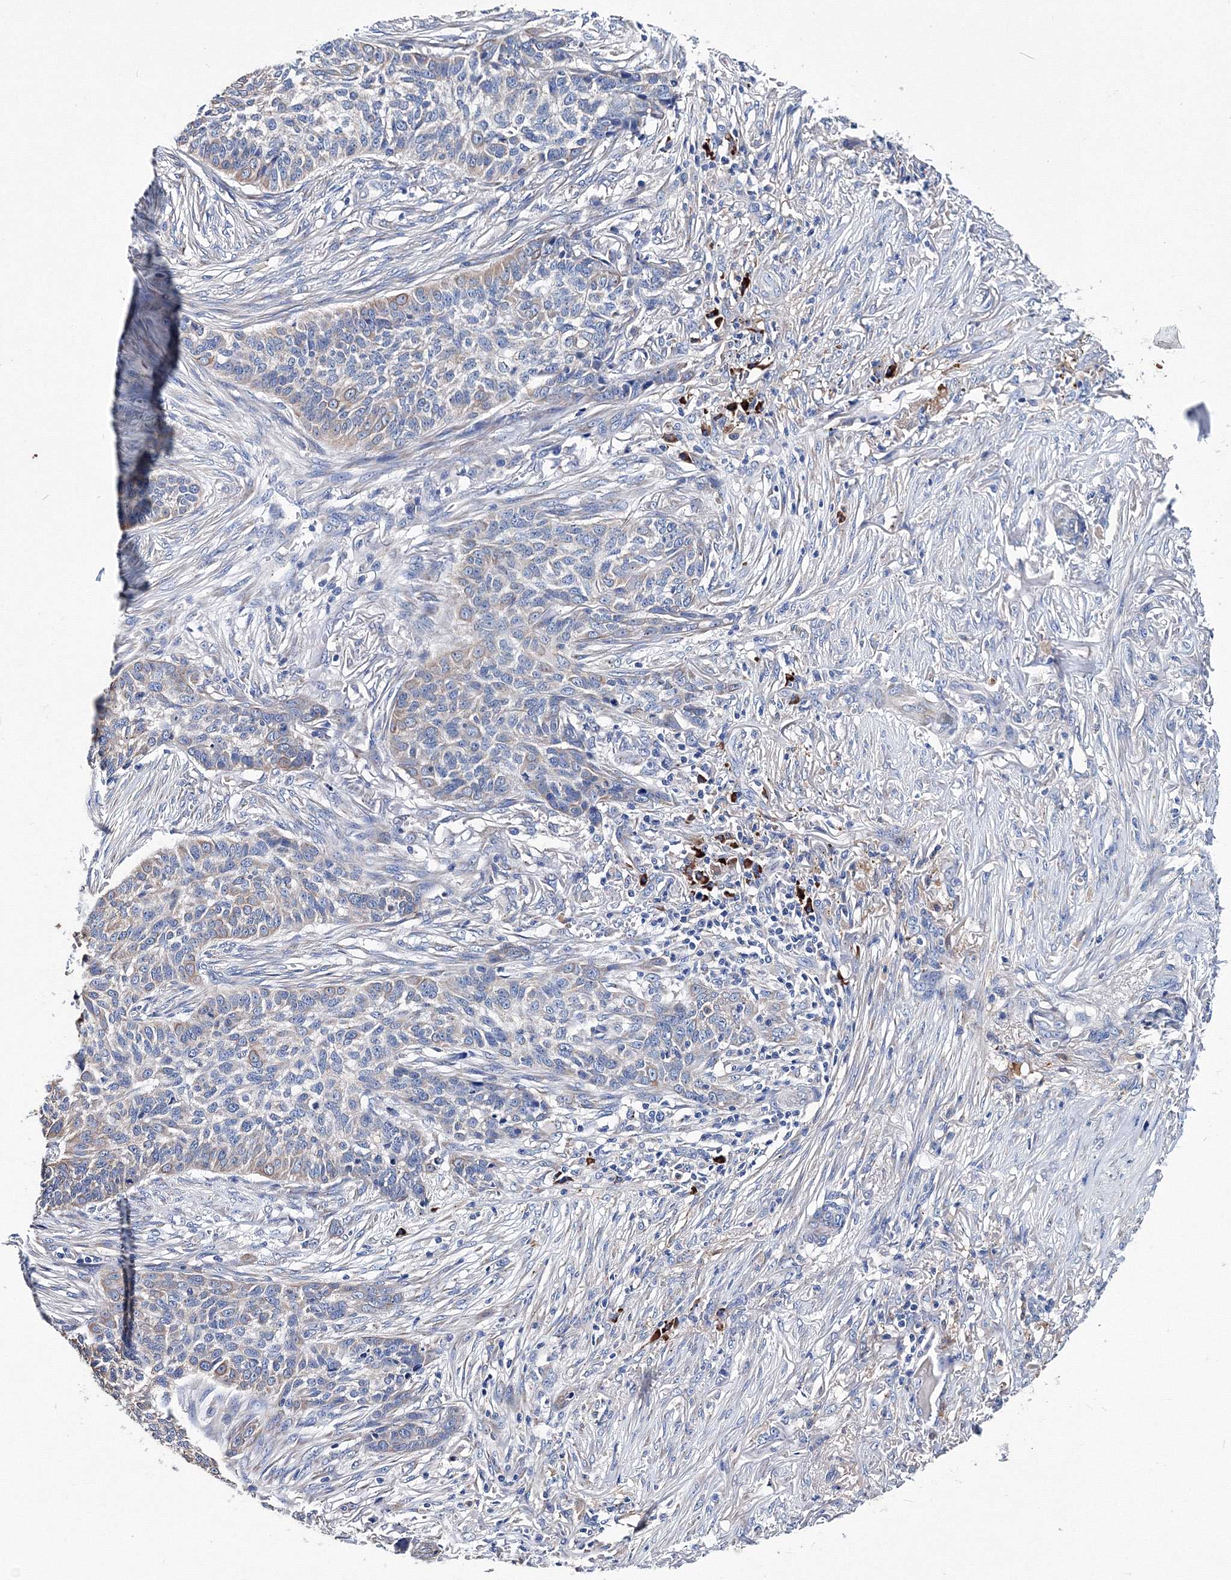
{"staining": {"intensity": "negative", "quantity": "none", "location": "none"}, "tissue": "skin cancer", "cell_type": "Tumor cells", "image_type": "cancer", "snomed": [{"axis": "morphology", "description": "Basal cell carcinoma"}, {"axis": "topography", "description": "Skin"}], "caption": "This is a photomicrograph of immunohistochemistry (IHC) staining of basal cell carcinoma (skin), which shows no staining in tumor cells.", "gene": "TRPM2", "patient": {"sex": "male", "age": 85}}